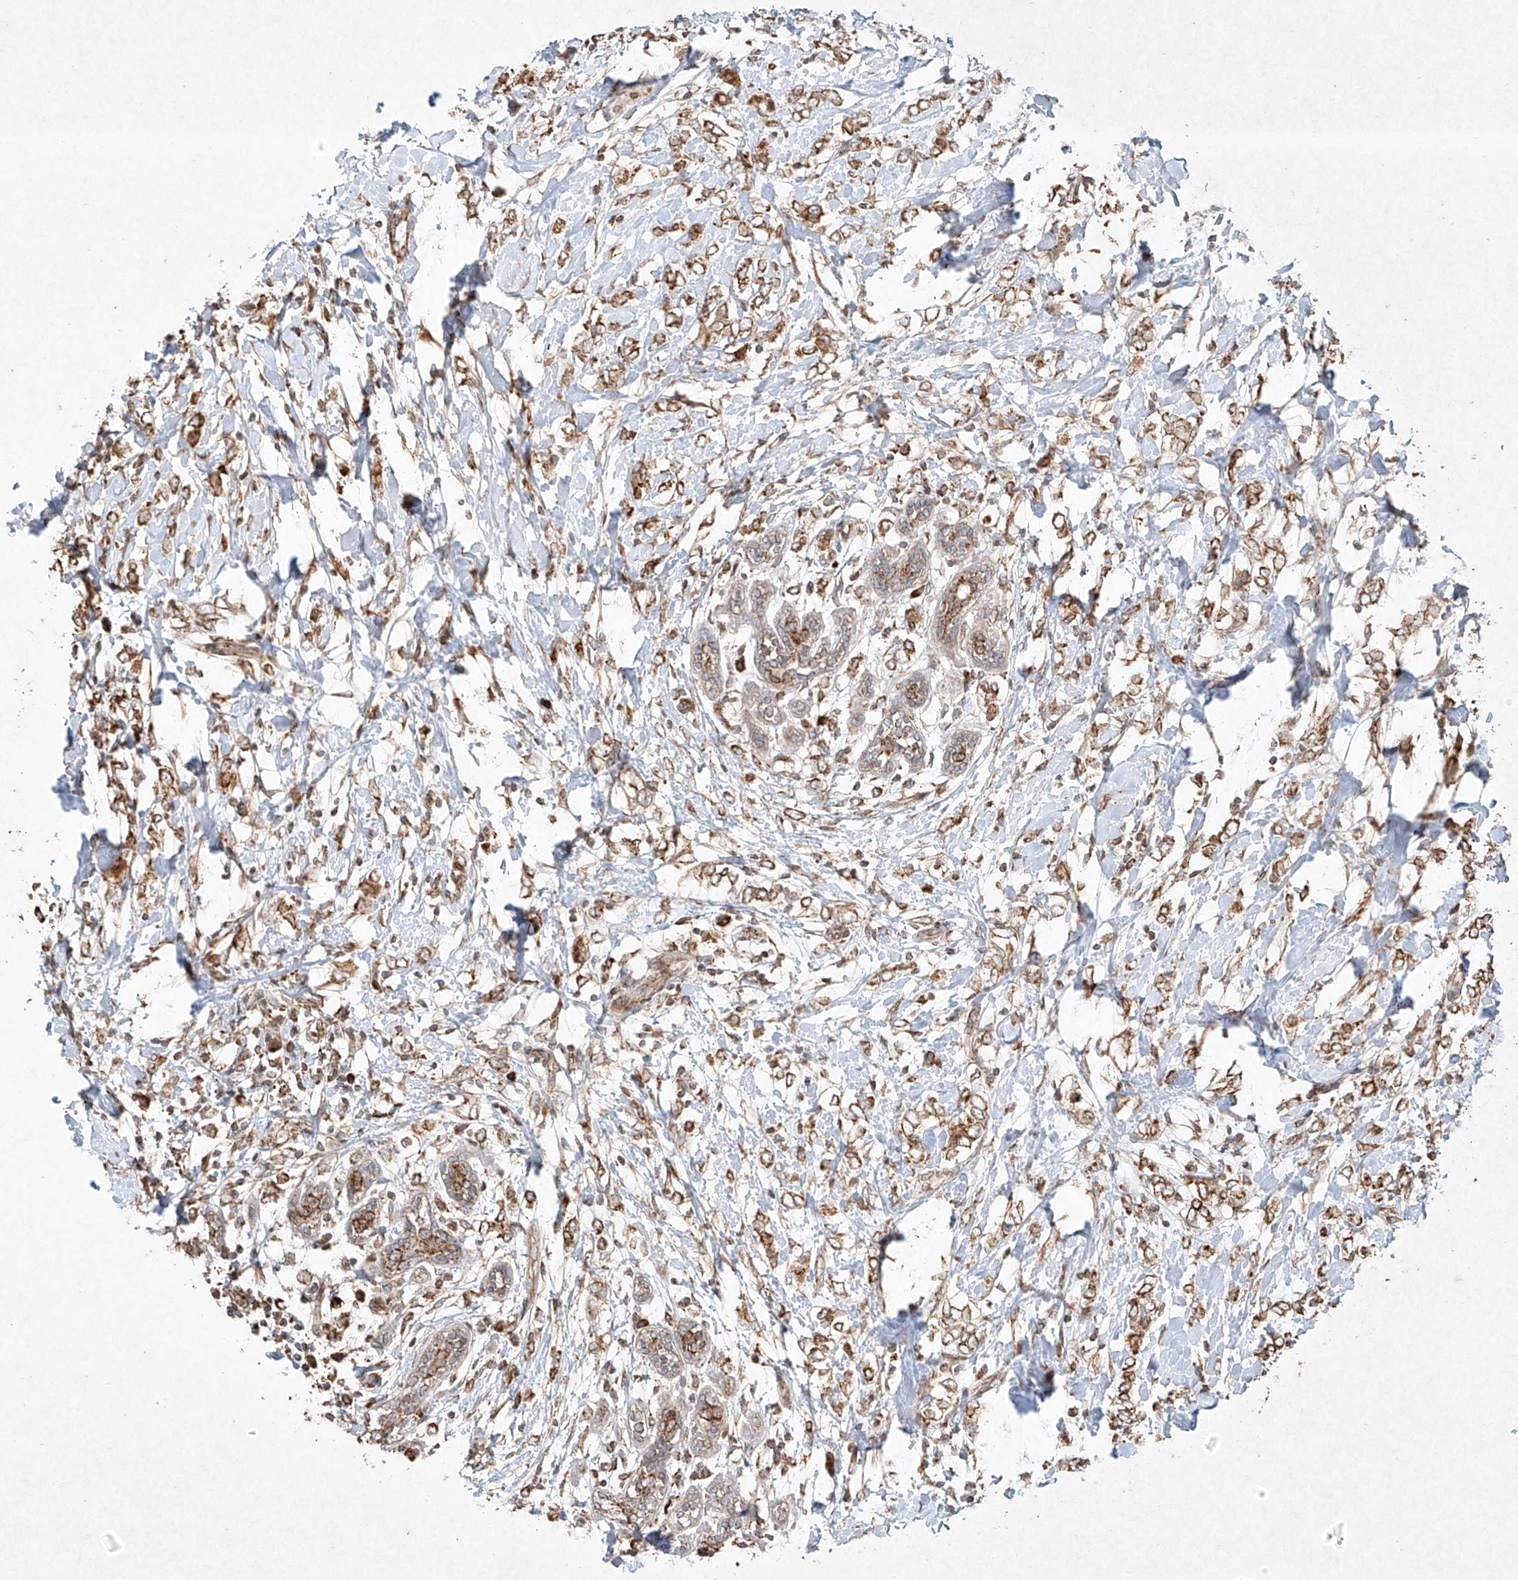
{"staining": {"intensity": "moderate", "quantity": ">75%", "location": "cytoplasmic/membranous"}, "tissue": "breast cancer", "cell_type": "Tumor cells", "image_type": "cancer", "snomed": [{"axis": "morphology", "description": "Normal tissue, NOS"}, {"axis": "morphology", "description": "Lobular carcinoma"}, {"axis": "topography", "description": "Breast"}], "caption": "Tumor cells show medium levels of moderate cytoplasmic/membranous positivity in approximately >75% of cells in human lobular carcinoma (breast).", "gene": "SEMA3B", "patient": {"sex": "female", "age": 47}}